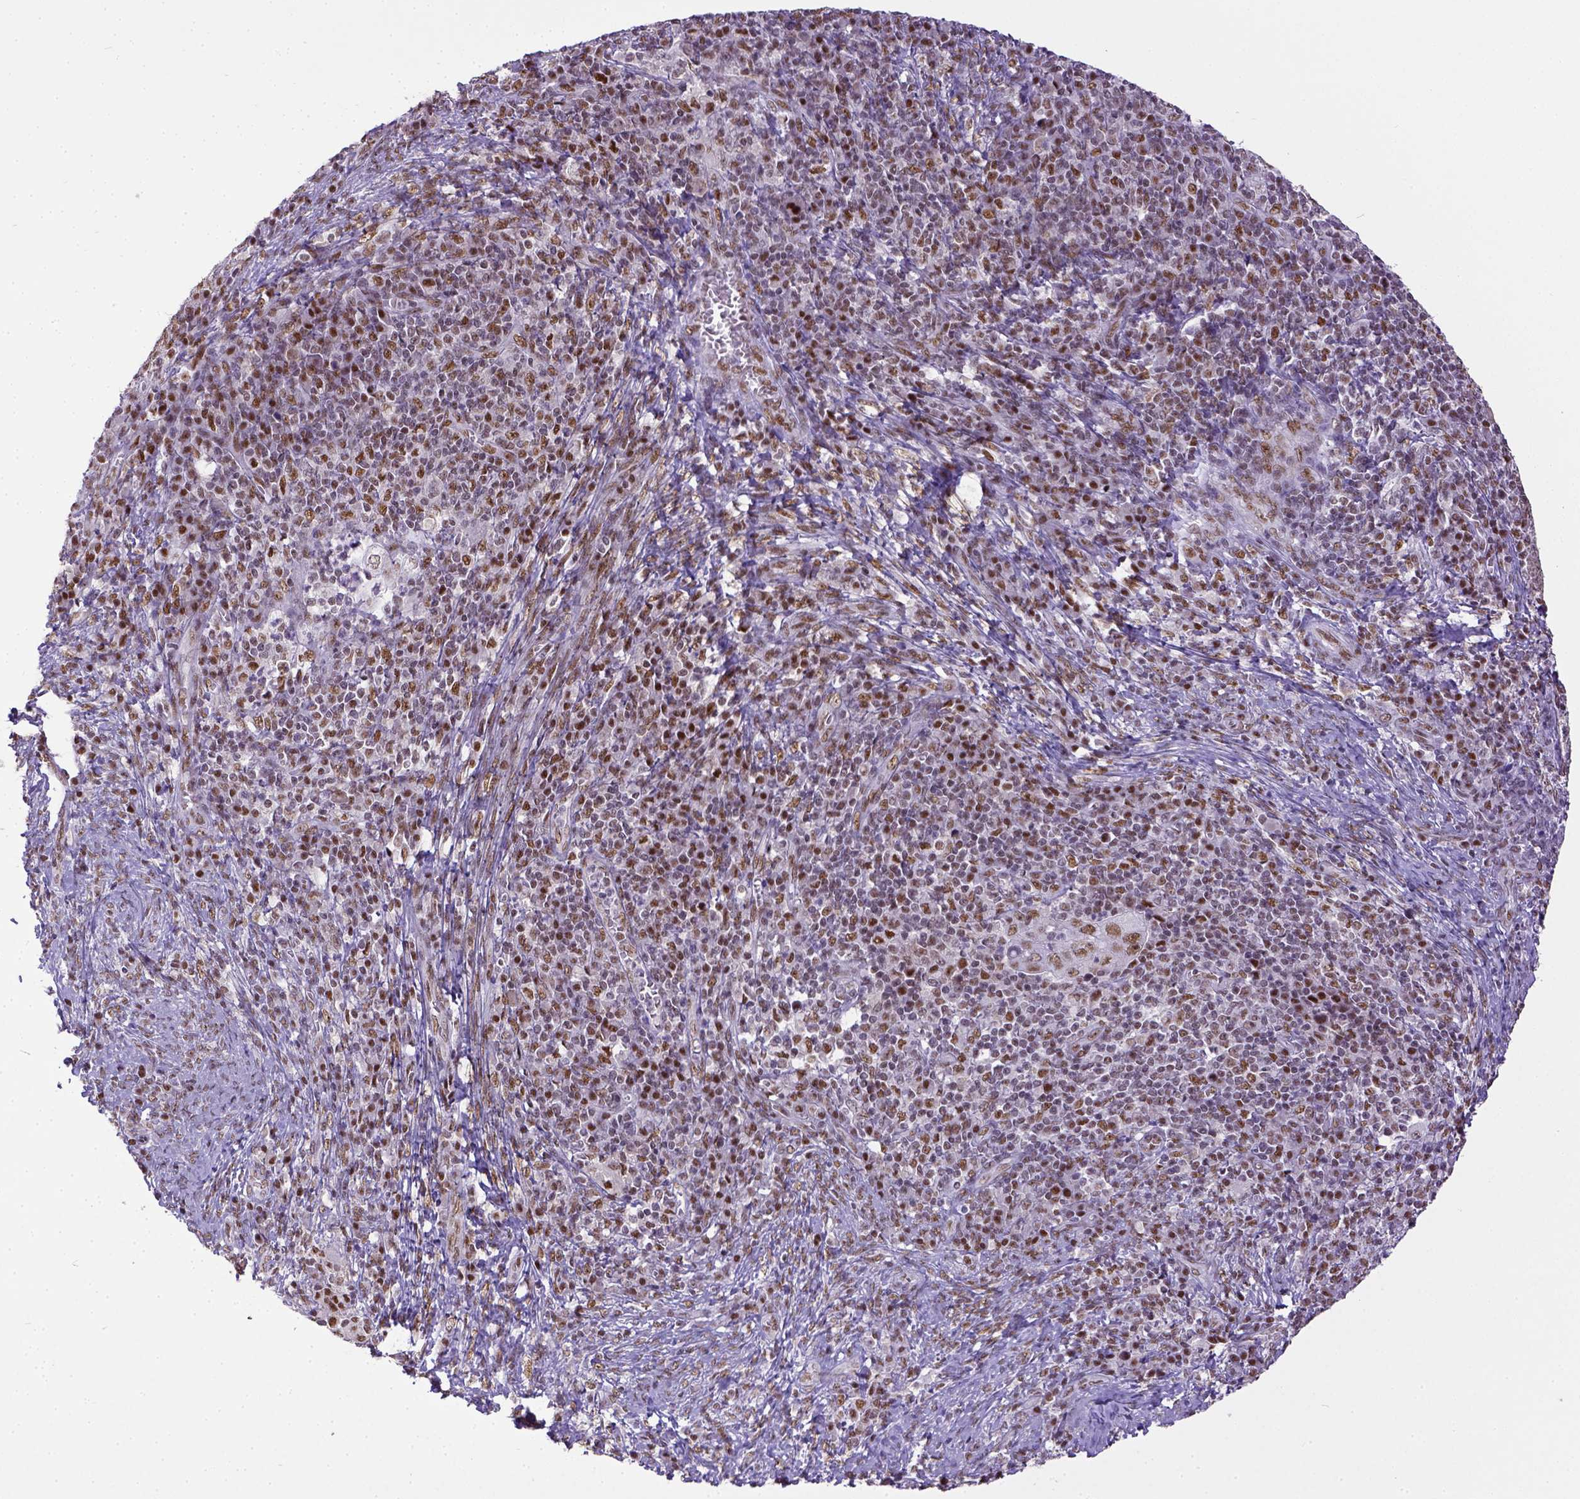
{"staining": {"intensity": "weak", "quantity": "25%-75%", "location": "nuclear"}, "tissue": "cervical cancer", "cell_type": "Tumor cells", "image_type": "cancer", "snomed": [{"axis": "morphology", "description": "Squamous cell carcinoma, NOS"}, {"axis": "topography", "description": "Cervix"}], "caption": "This is an image of IHC staining of squamous cell carcinoma (cervical), which shows weak staining in the nuclear of tumor cells.", "gene": "ERCC1", "patient": {"sex": "female", "age": 39}}